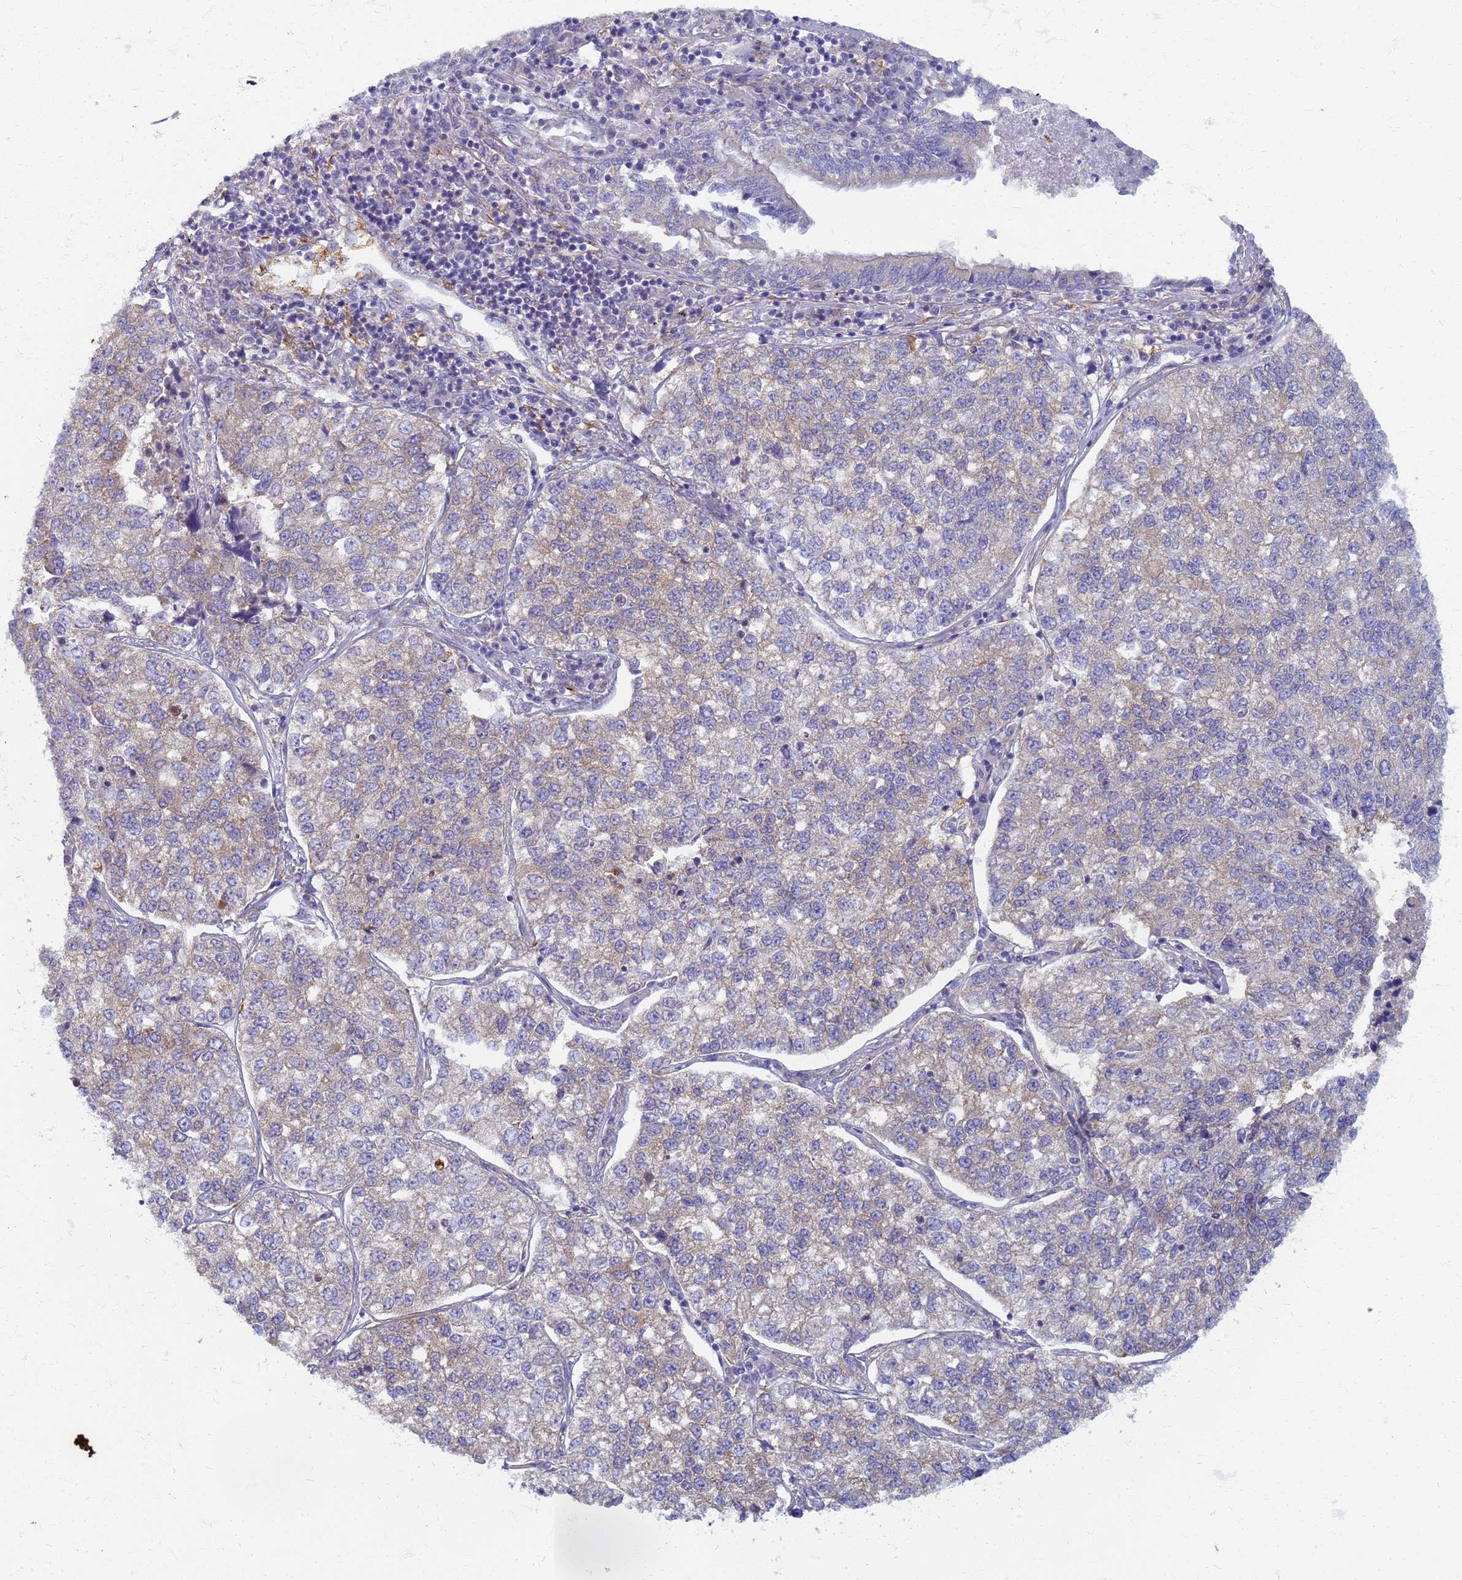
{"staining": {"intensity": "negative", "quantity": "none", "location": "none"}, "tissue": "lung cancer", "cell_type": "Tumor cells", "image_type": "cancer", "snomed": [{"axis": "morphology", "description": "Adenocarcinoma, NOS"}, {"axis": "topography", "description": "Lung"}], "caption": "Immunohistochemical staining of human lung cancer (adenocarcinoma) displays no significant expression in tumor cells.", "gene": "EEA1", "patient": {"sex": "male", "age": 49}}